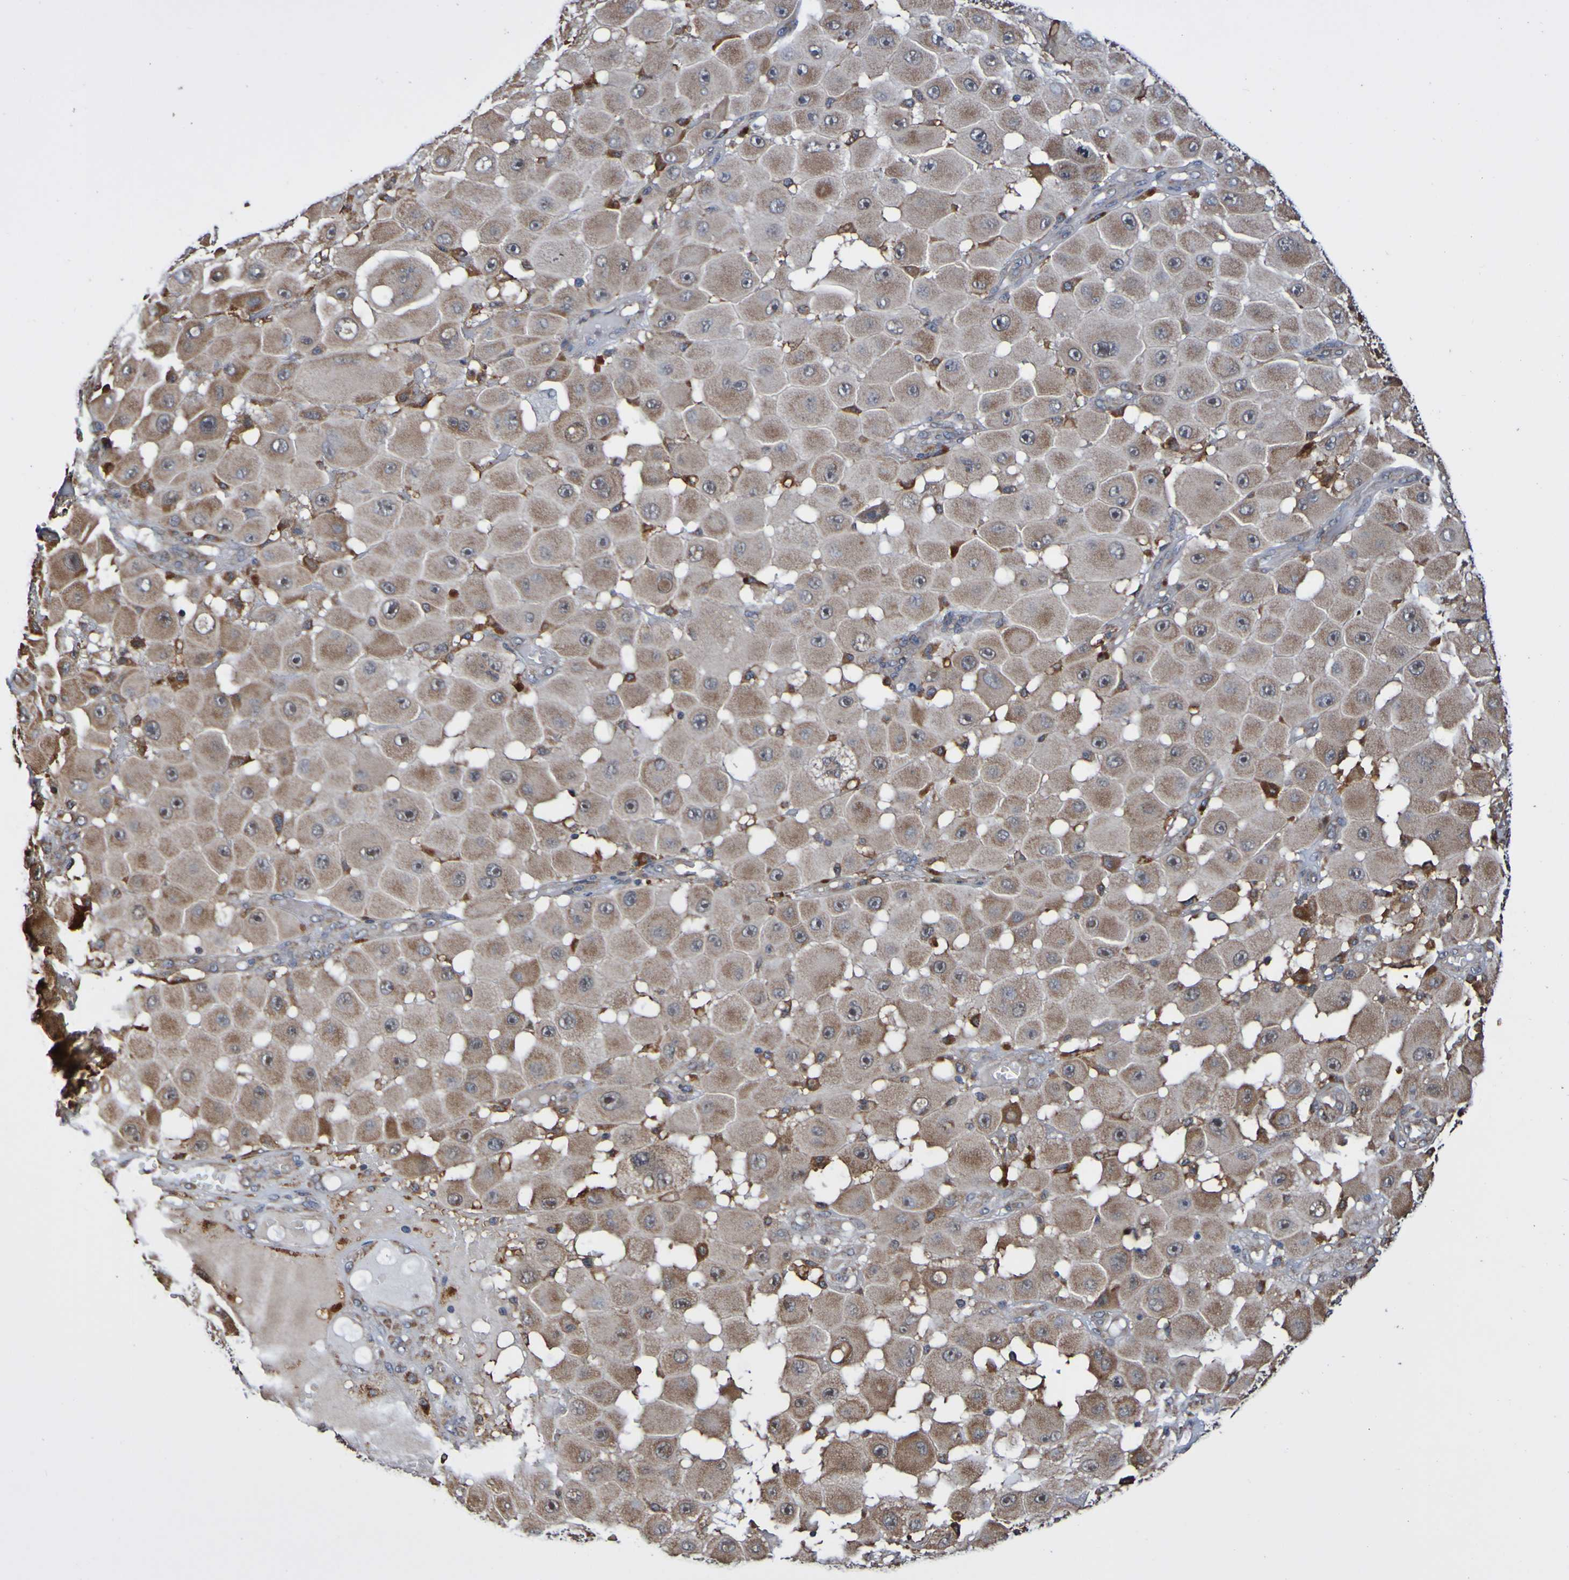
{"staining": {"intensity": "moderate", "quantity": ">75%", "location": "cytoplasmic/membranous"}, "tissue": "melanoma", "cell_type": "Tumor cells", "image_type": "cancer", "snomed": [{"axis": "morphology", "description": "Malignant melanoma, NOS"}, {"axis": "topography", "description": "Skin"}], "caption": "The immunohistochemical stain highlights moderate cytoplasmic/membranous positivity in tumor cells of melanoma tissue. Nuclei are stained in blue.", "gene": "AXIN1", "patient": {"sex": "female", "age": 81}}